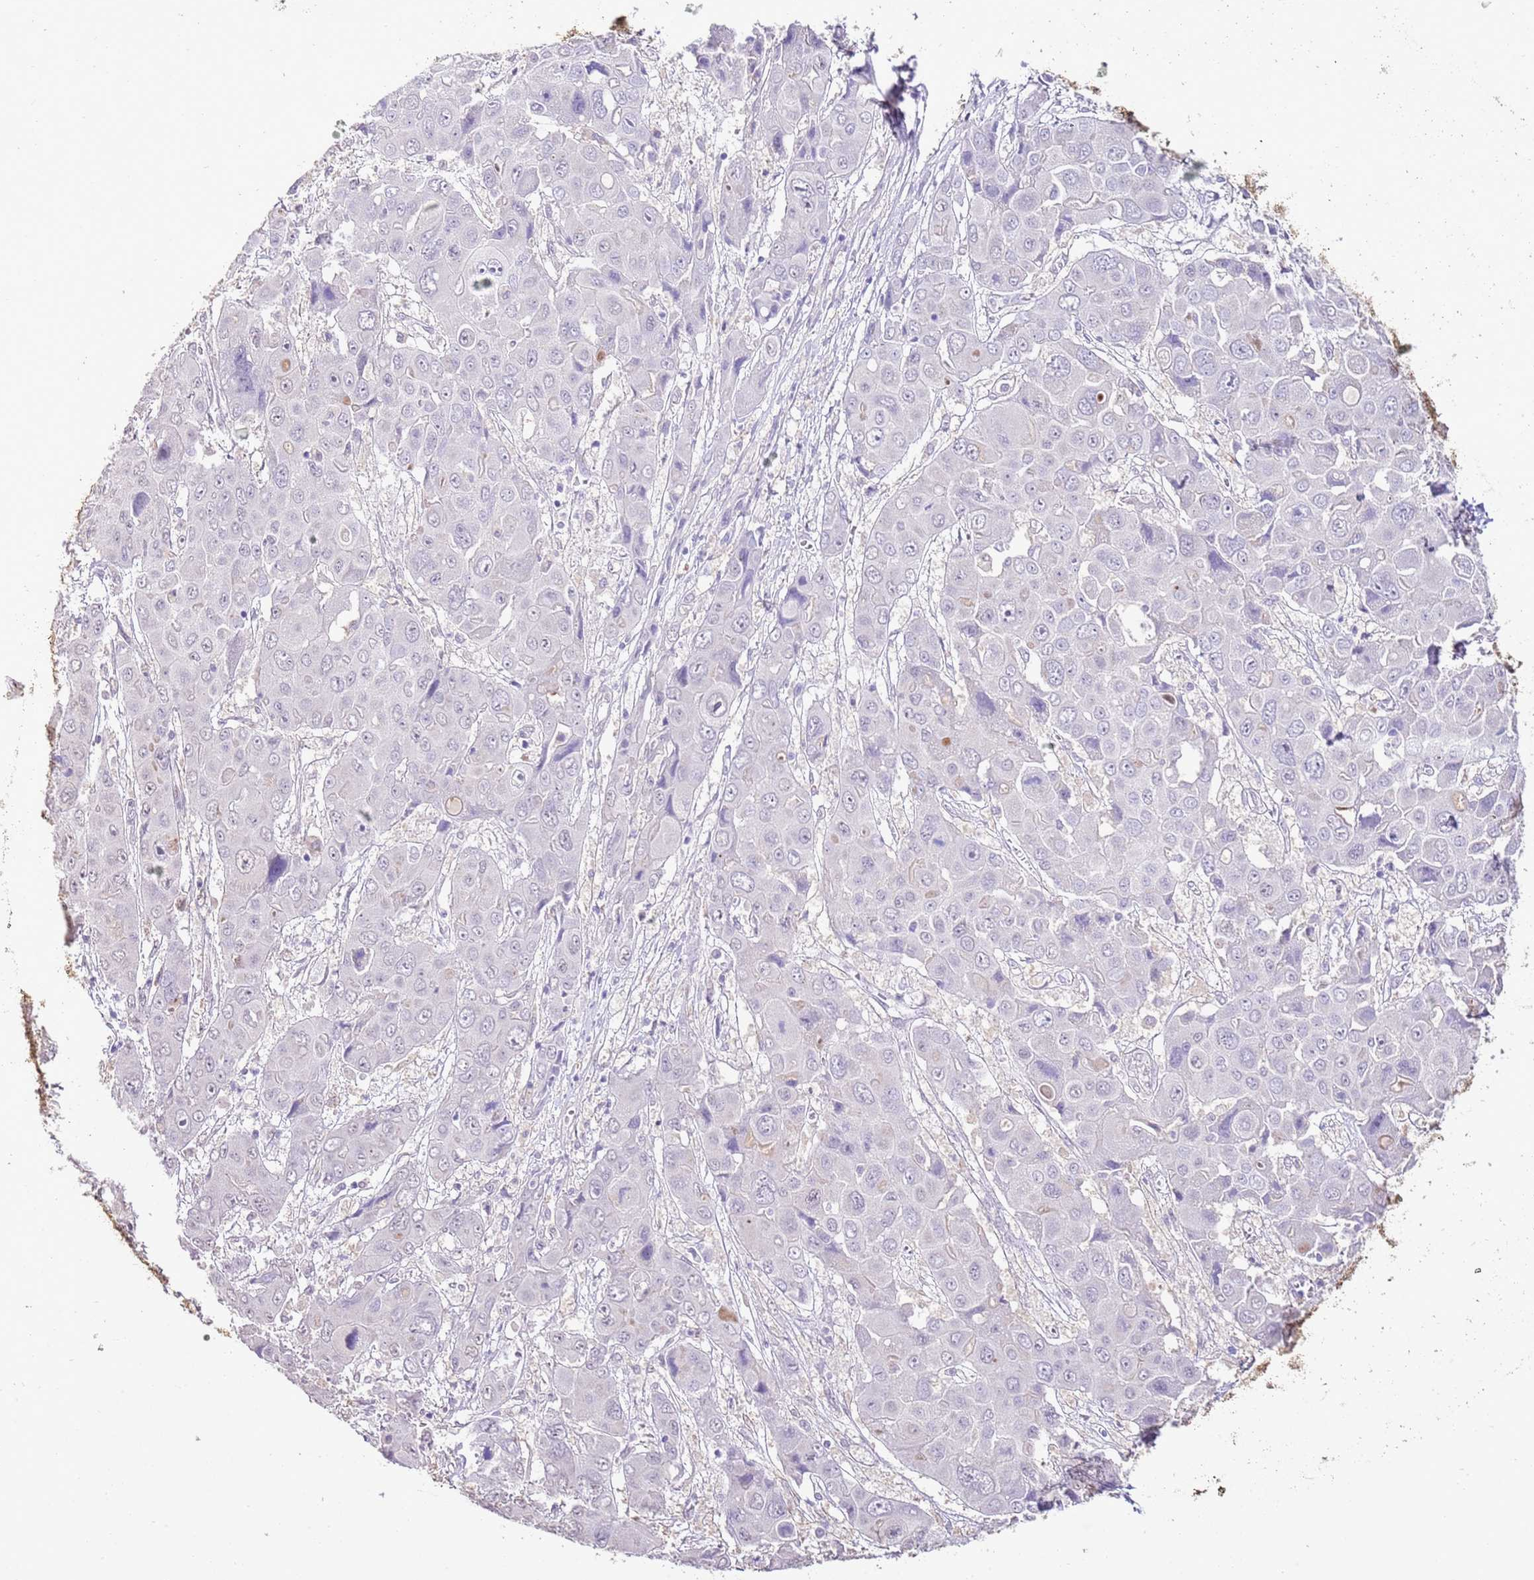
{"staining": {"intensity": "negative", "quantity": "none", "location": "none"}, "tissue": "liver cancer", "cell_type": "Tumor cells", "image_type": "cancer", "snomed": [{"axis": "morphology", "description": "Cholangiocarcinoma"}, {"axis": "topography", "description": "Liver"}], "caption": "Cholangiocarcinoma (liver) stained for a protein using immunohistochemistry (IHC) reveals no expression tumor cells.", "gene": "IZUMO4", "patient": {"sex": "male", "age": 67}}